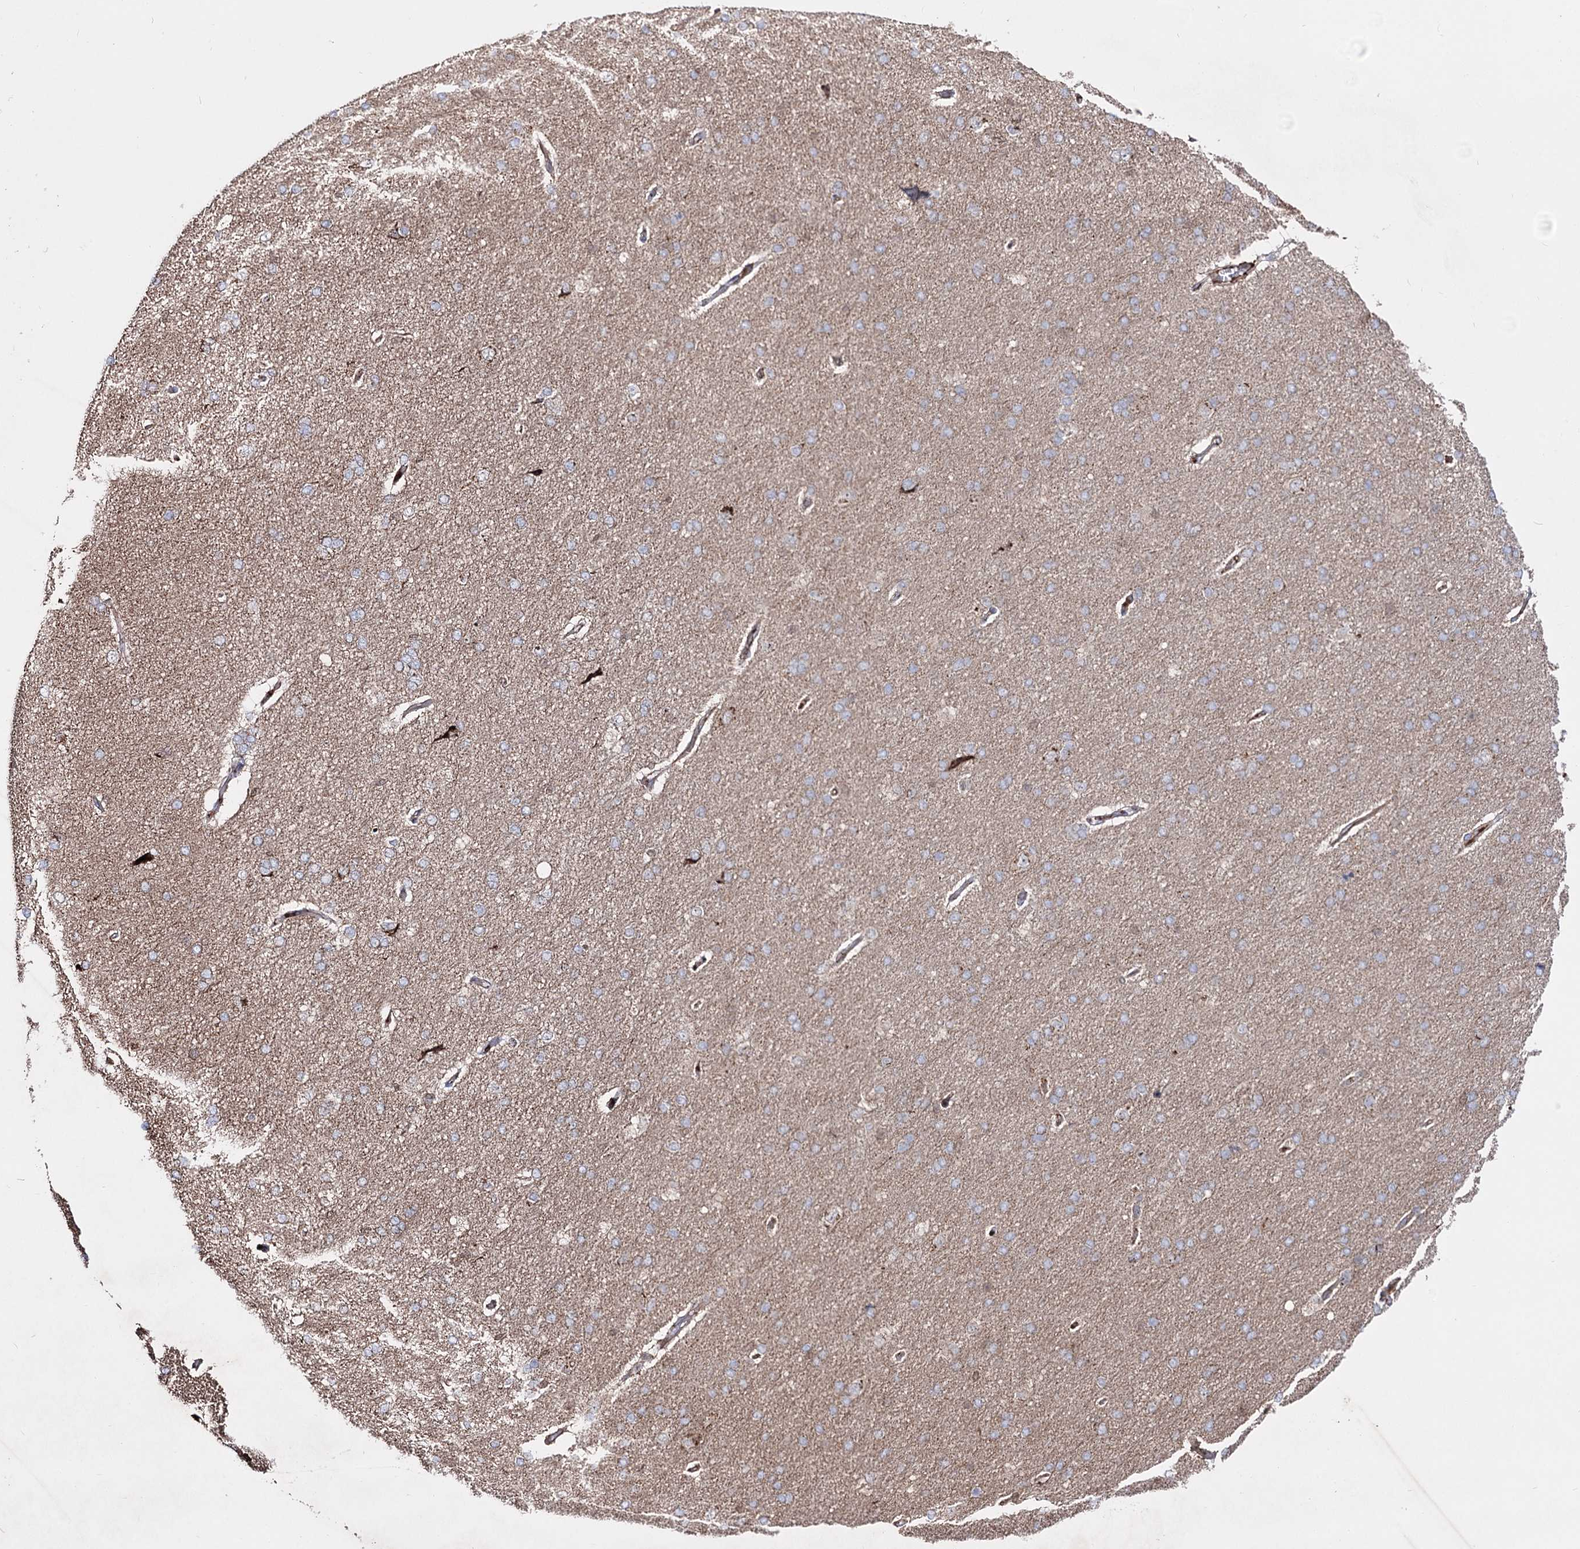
{"staining": {"intensity": "negative", "quantity": "none", "location": "none"}, "tissue": "cerebral cortex", "cell_type": "Endothelial cells", "image_type": "normal", "snomed": [{"axis": "morphology", "description": "Normal tissue, NOS"}, {"axis": "topography", "description": "Cerebral cortex"}], "caption": "IHC photomicrograph of normal cerebral cortex: human cerebral cortex stained with DAB demonstrates no significant protein positivity in endothelial cells.", "gene": "ARHGAP20", "patient": {"sex": "male", "age": 62}}